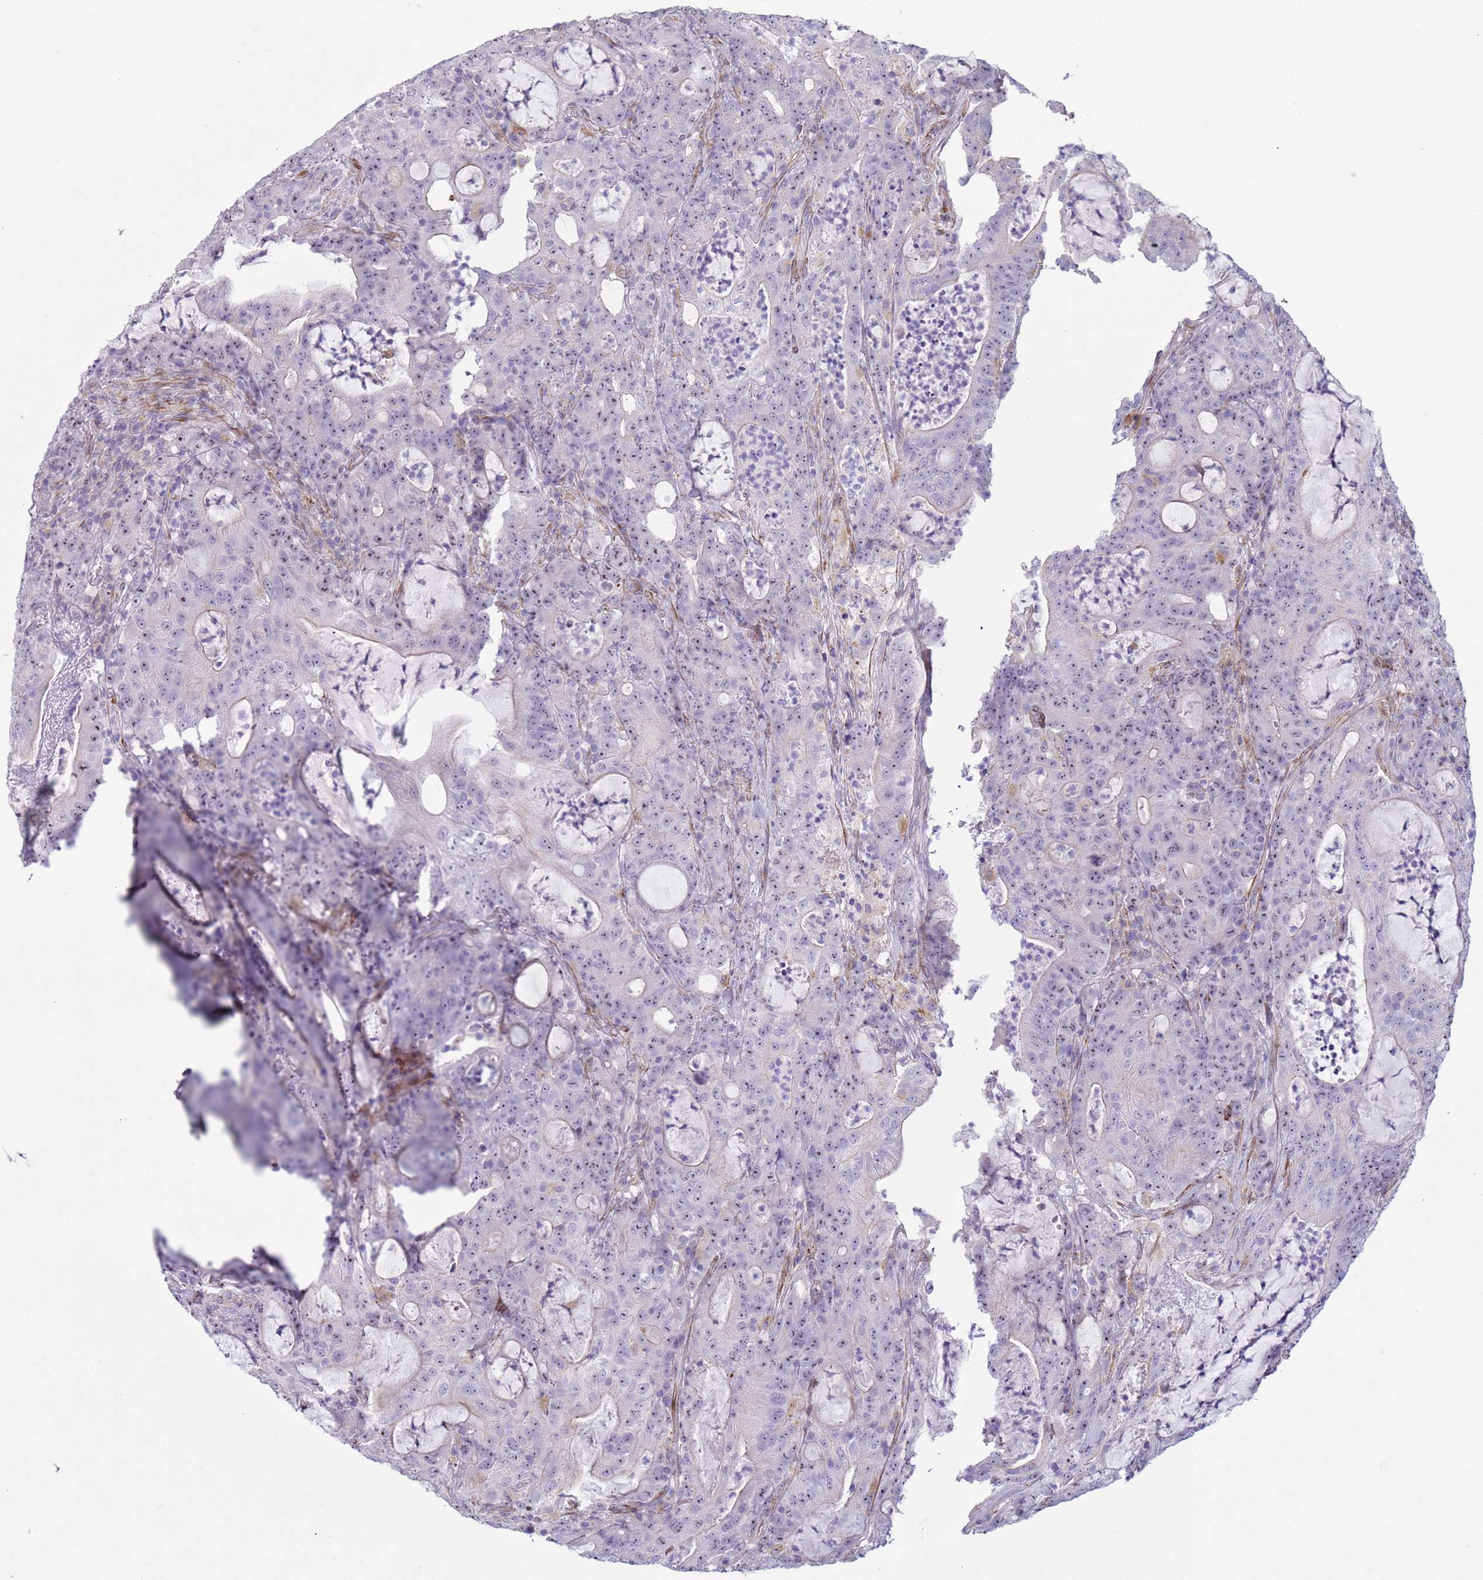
{"staining": {"intensity": "negative", "quantity": "none", "location": "none"}, "tissue": "colorectal cancer", "cell_type": "Tumor cells", "image_type": "cancer", "snomed": [{"axis": "morphology", "description": "Adenocarcinoma, NOS"}, {"axis": "topography", "description": "Colon"}], "caption": "An image of human colorectal cancer (adenocarcinoma) is negative for staining in tumor cells.", "gene": "HEATR1", "patient": {"sex": "male", "age": 83}}